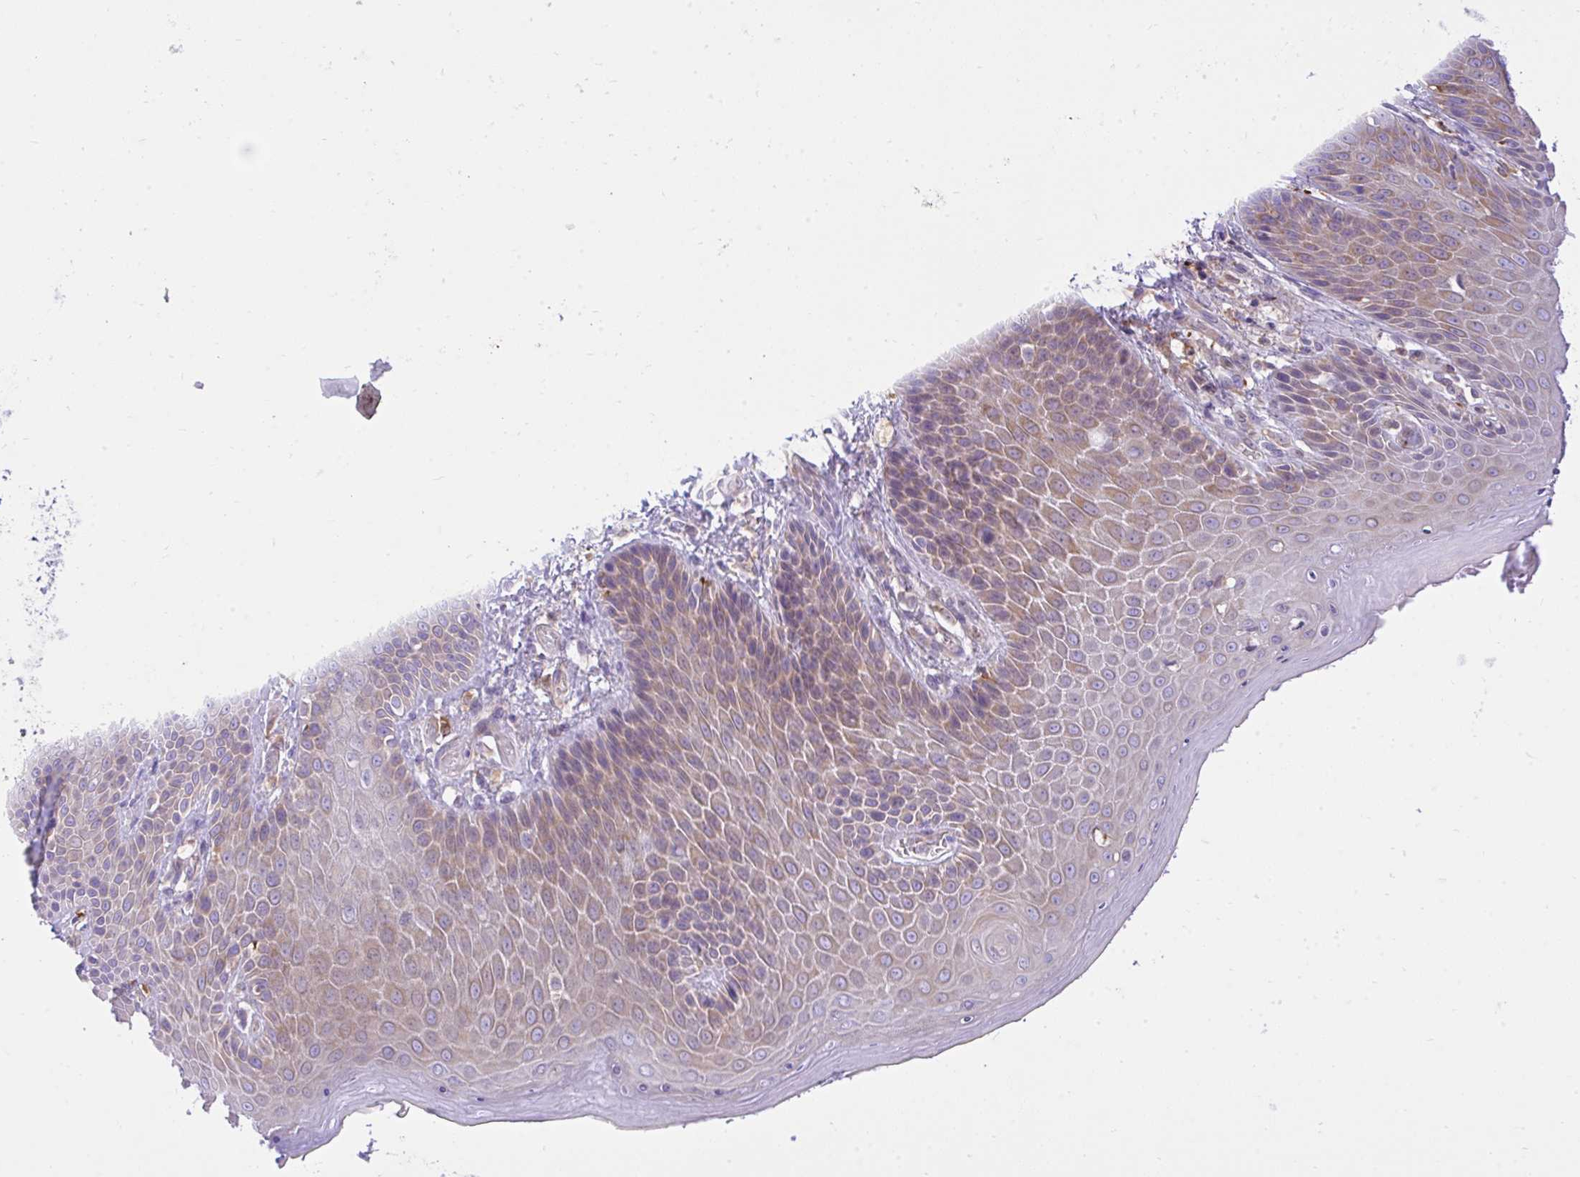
{"staining": {"intensity": "moderate", "quantity": "25%-75%", "location": "cytoplasmic/membranous"}, "tissue": "skin", "cell_type": "Epidermal cells", "image_type": "normal", "snomed": [{"axis": "morphology", "description": "Normal tissue, NOS"}, {"axis": "topography", "description": "Anal"}, {"axis": "topography", "description": "Peripheral nerve tissue"}], "caption": "IHC histopathology image of benign skin: human skin stained using IHC displays medium levels of moderate protein expression localized specifically in the cytoplasmic/membranous of epidermal cells, appearing as a cytoplasmic/membranous brown color.", "gene": "EEF1A1", "patient": {"sex": "male", "age": 51}}